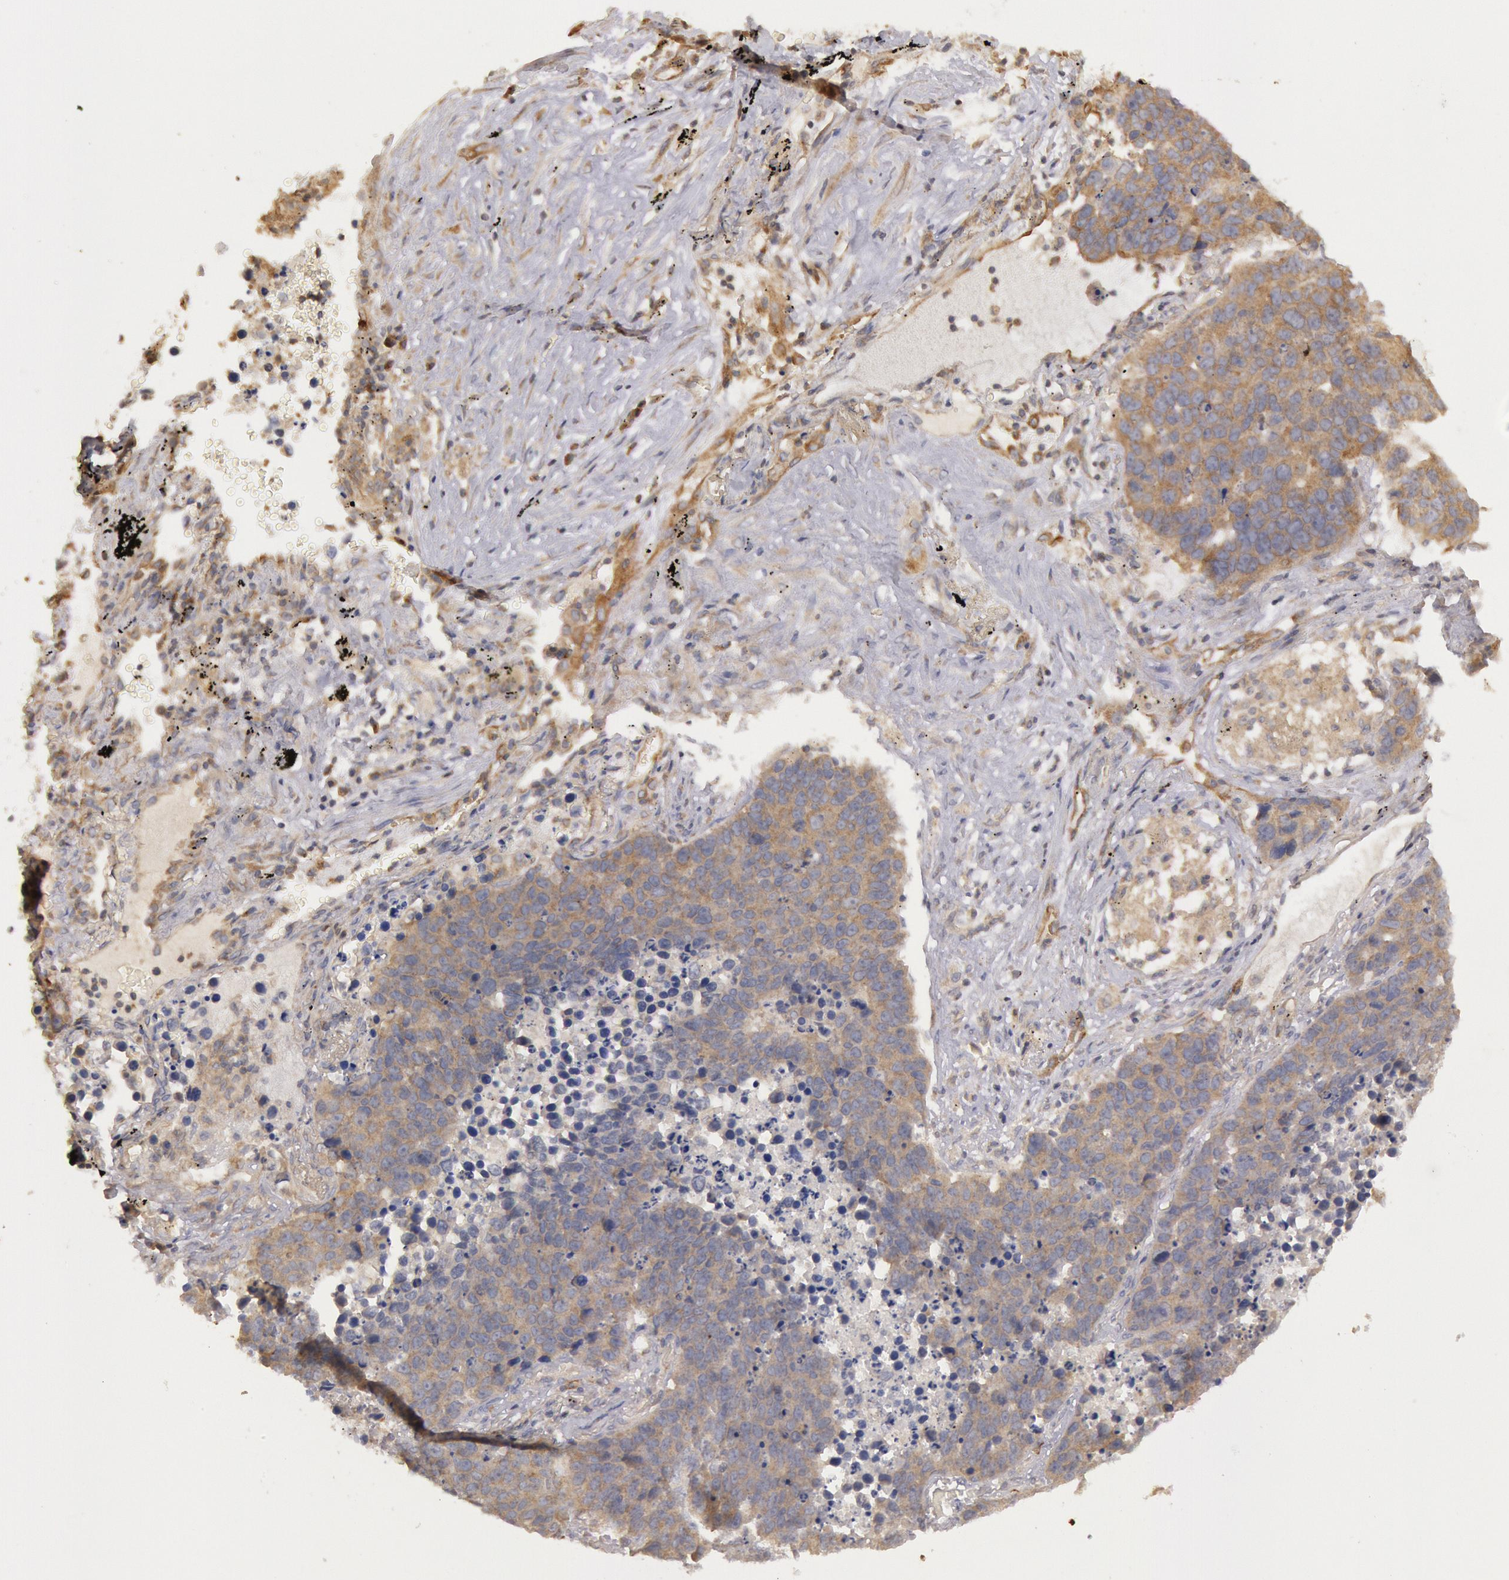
{"staining": {"intensity": "moderate", "quantity": "25%-75%", "location": "cytoplasmic/membranous"}, "tissue": "lung cancer", "cell_type": "Tumor cells", "image_type": "cancer", "snomed": [{"axis": "morphology", "description": "Carcinoid, malignant, NOS"}, {"axis": "topography", "description": "Lung"}], "caption": "Tumor cells exhibit moderate cytoplasmic/membranous positivity in about 25%-75% of cells in lung malignant carcinoid. (brown staining indicates protein expression, while blue staining denotes nuclei).", "gene": "PLA2G6", "patient": {"sex": "male", "age": 60}}